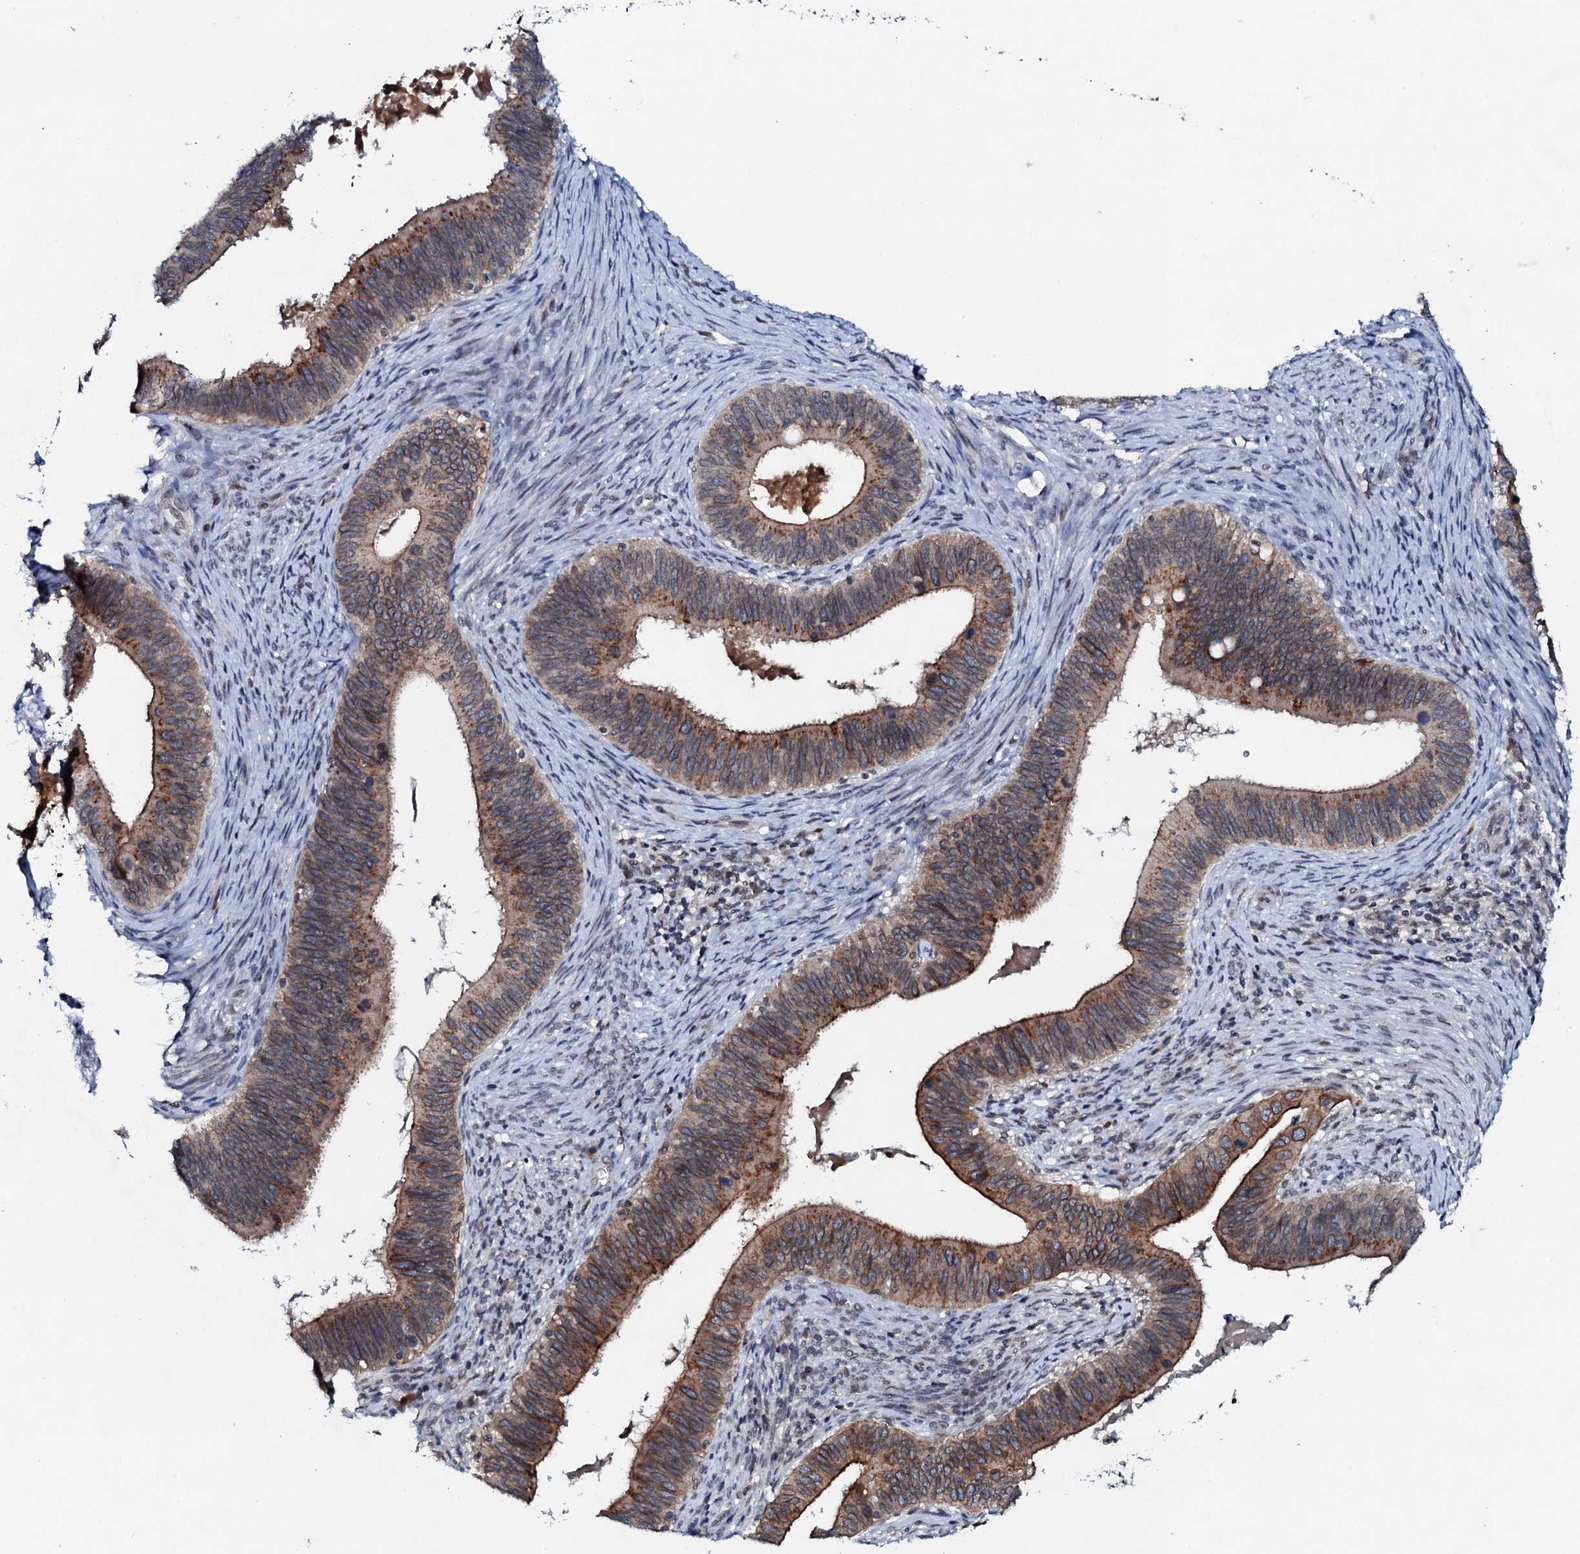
{"staining": {"intensity": "strong", "quantity": "25%-75%", "location": "cytoplasmic/membranous"}, "tissue": "cervical cancer", "cell_type": "Tumor cells", "image_type": "cancer", "snomed": [{"axis": "morphology", "description": "Adenocarcinoma, NOS"}, {"axis": "topography", "description": "Cervix"}], "caption": "The histopathology image demonstrates immunohistochemical staining of cervical cancer (adenocarcinoma). There is strong cytoplasmic/membranous positivity is seen in about 25%-75% of tumor cells.", "gene": "SNTA1", "patient": {"sex": "female", "age": 42}}